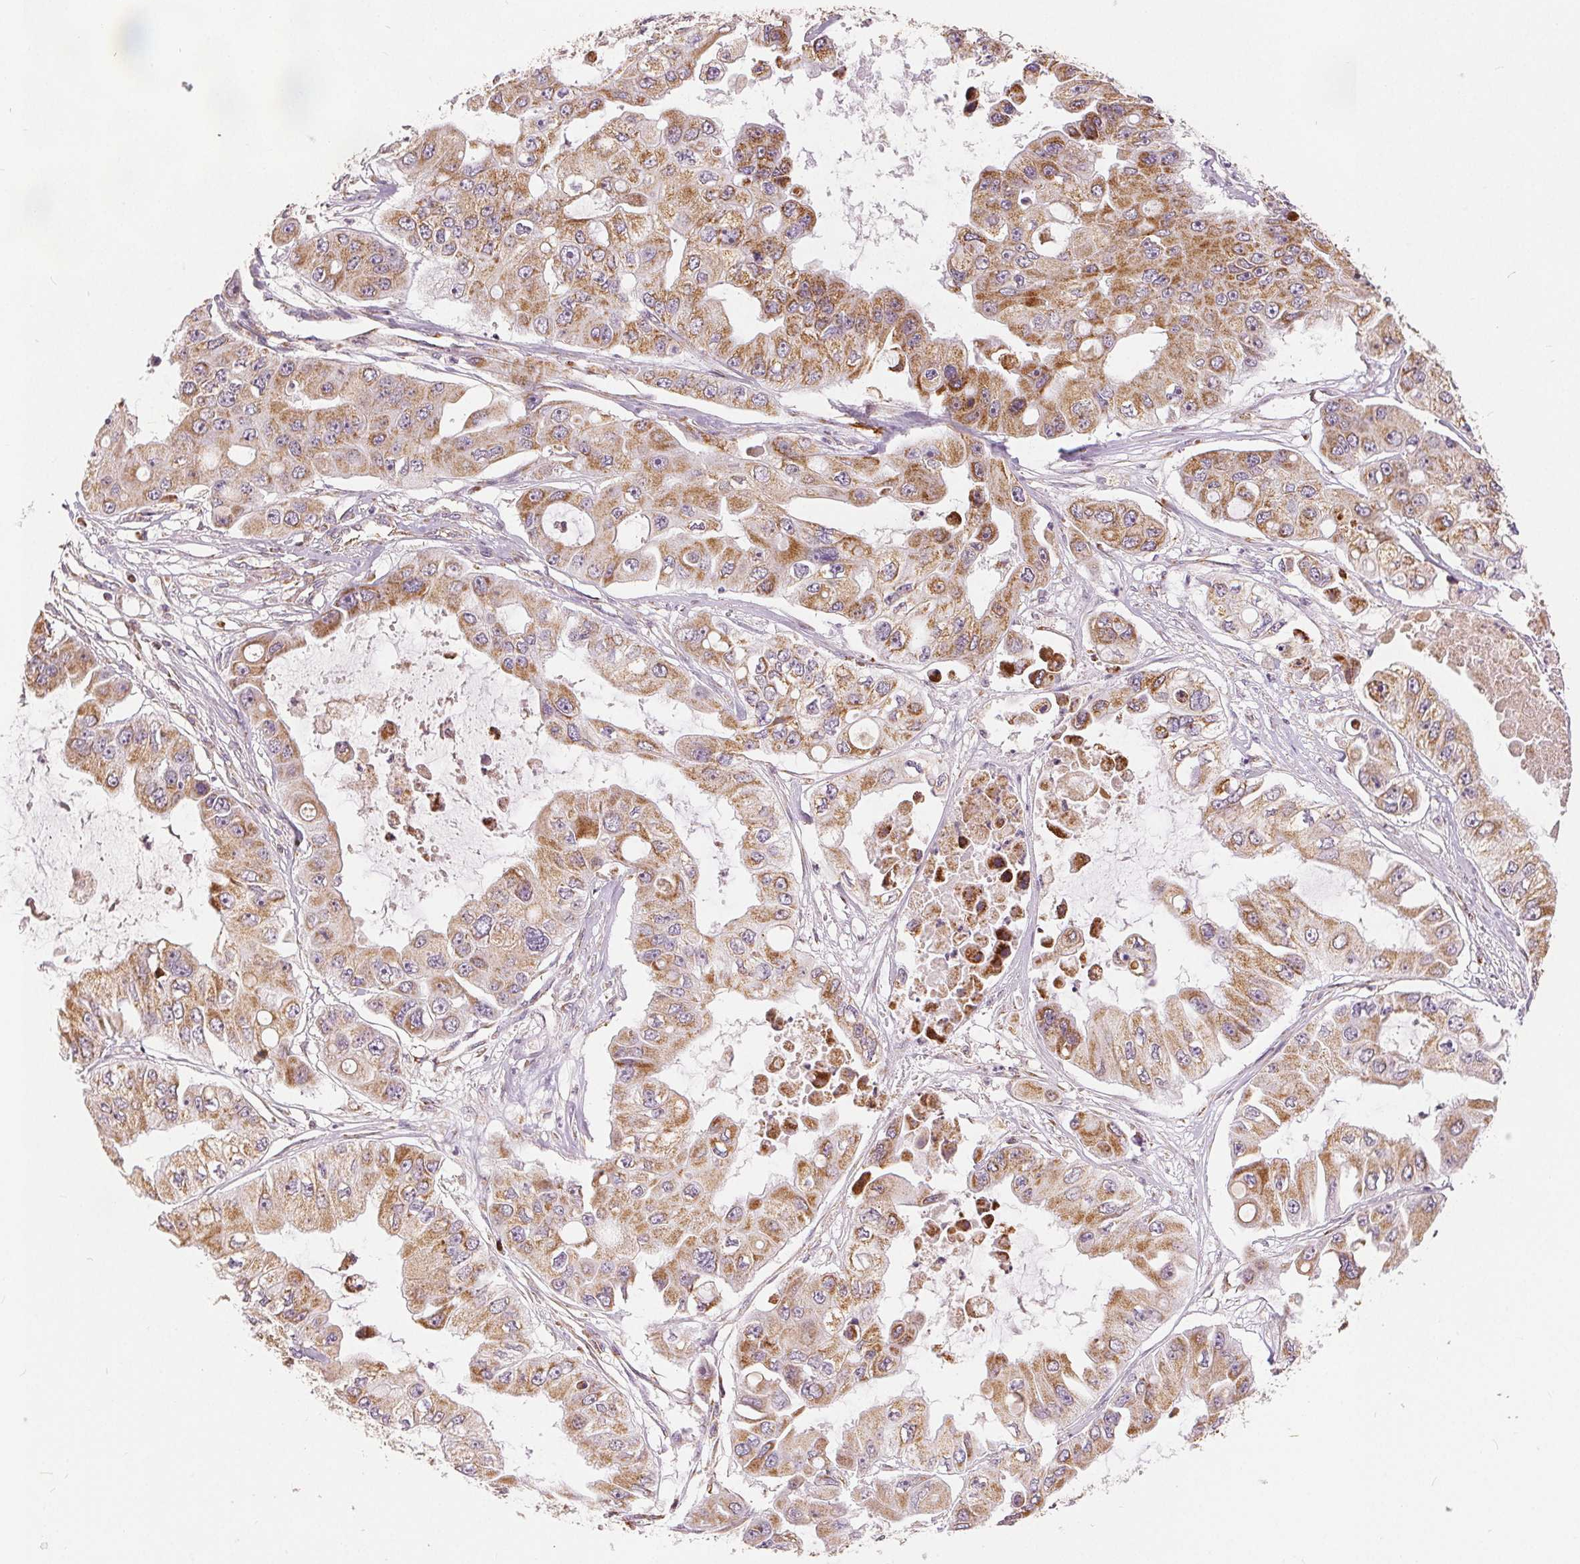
{"staining": {"intensity": "moderate", "quantity": ">75%", "location": "cytoplasmic/membranous"}, "tissue": "ovarian cancer", "cell_type": "Tumor cells", "image_type": "cancer", "snomed": [{"axis": "morphology", "description": "Cystadenocarcinoma, serous, NOS"}, {"axis": "topography", "description": "Ovary"}], "caption": "Immunohistochemistry (IHC) (DAB) staining of ovarian serous cystadenocarcinoma shows moderate cytoplasmic/membranous protein expression in approximately >75% of tumor cells.", "gene": "SDHB", "patient": {"sex": "female", "age": 56}}